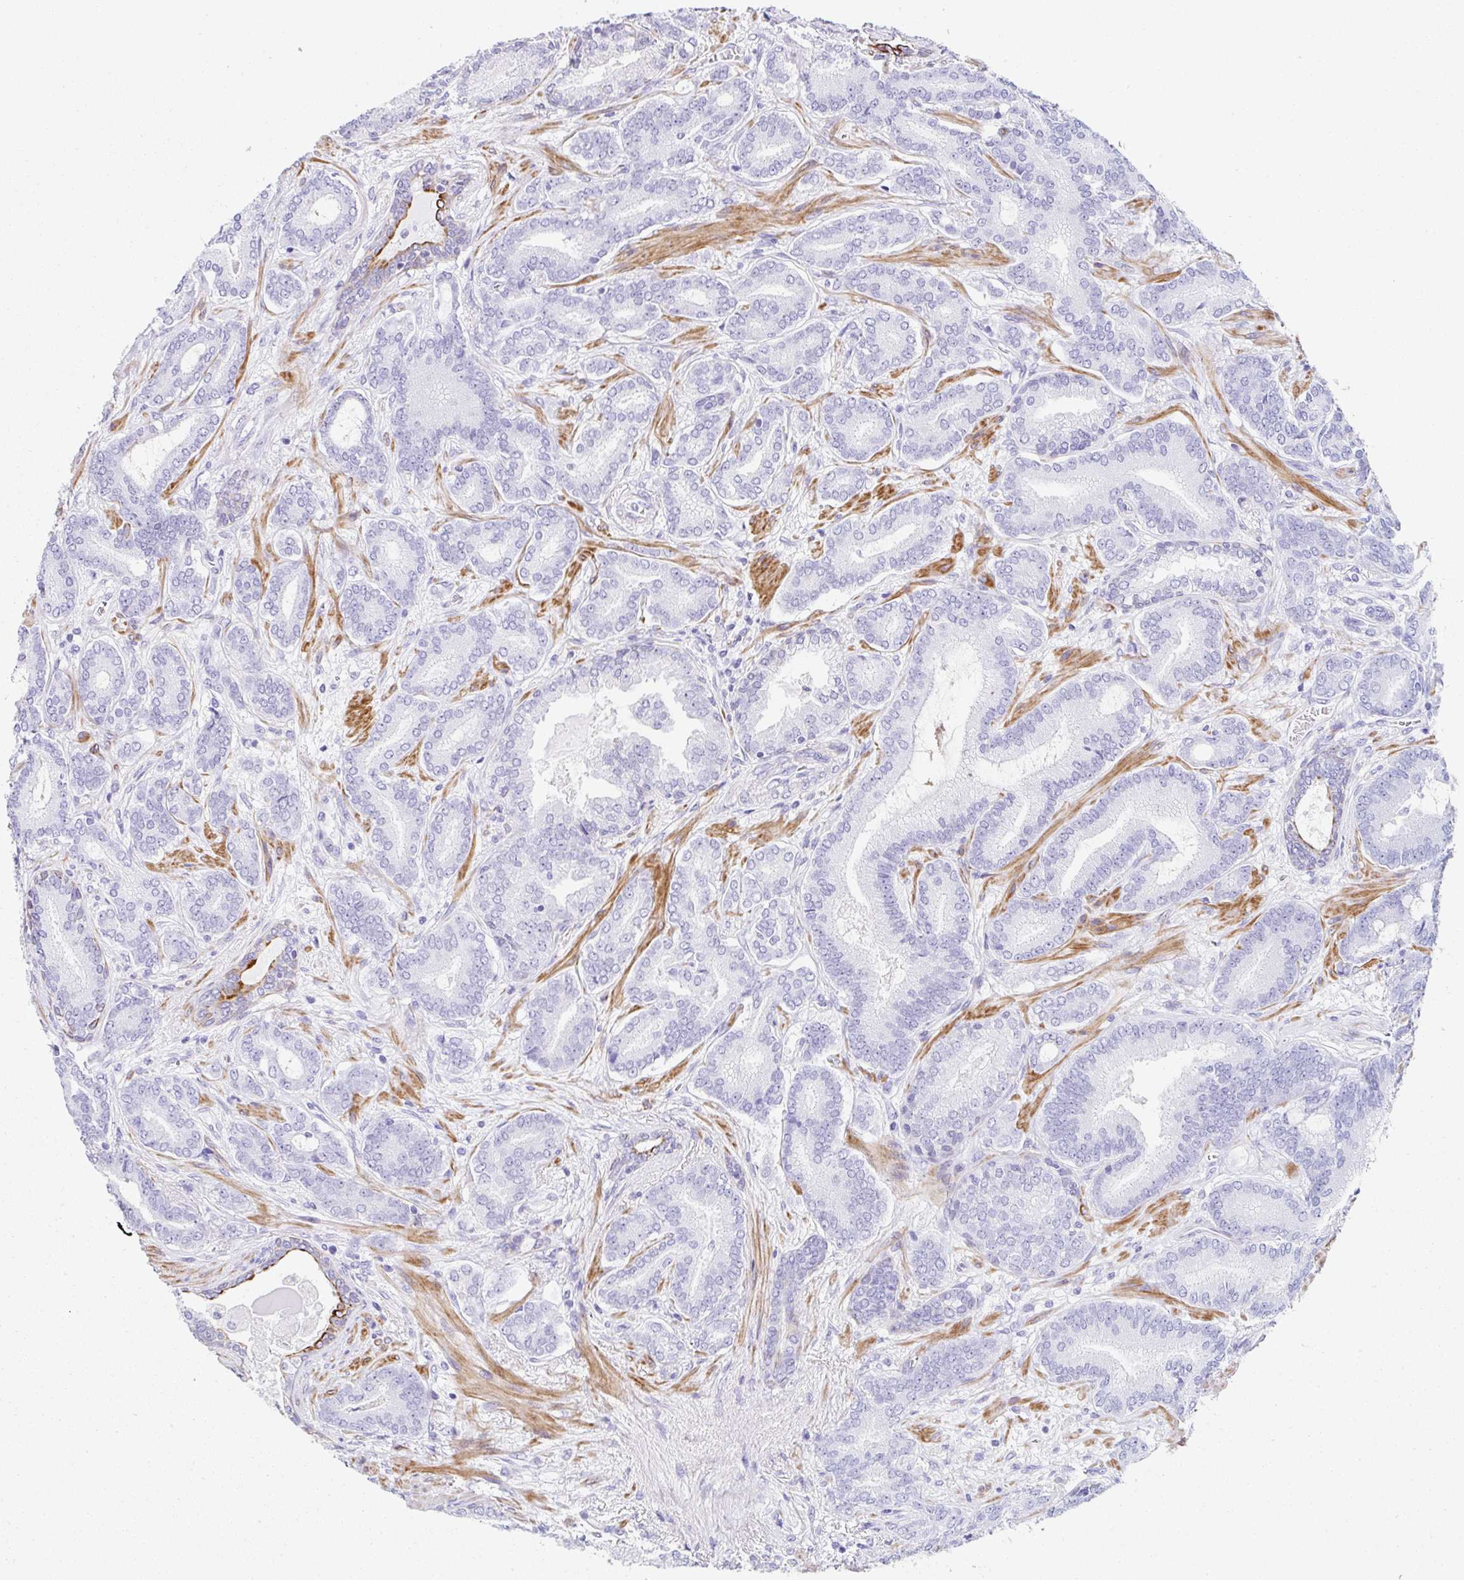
{"staining": {"intensity": "negative", "quantity": "none", "location": "none"}, "tissue": "prostate cancer", "cell_type": "Tumor cells", "image_type": "cancer", "snomed": [{"axis": "morphology", "description": "Adenocarcinoma, High grade"}, {"axis": "topography", "description": "Prostate"}], "caption": "An immunohistochemistry image of high-grade adenocarcinoma (prostate) is shown. There is no staining in tumor cells of high-grade adenocarcinoma (prostate).", "gene": "CLDND2", "patient": {"sex": "male", "age": 62}}